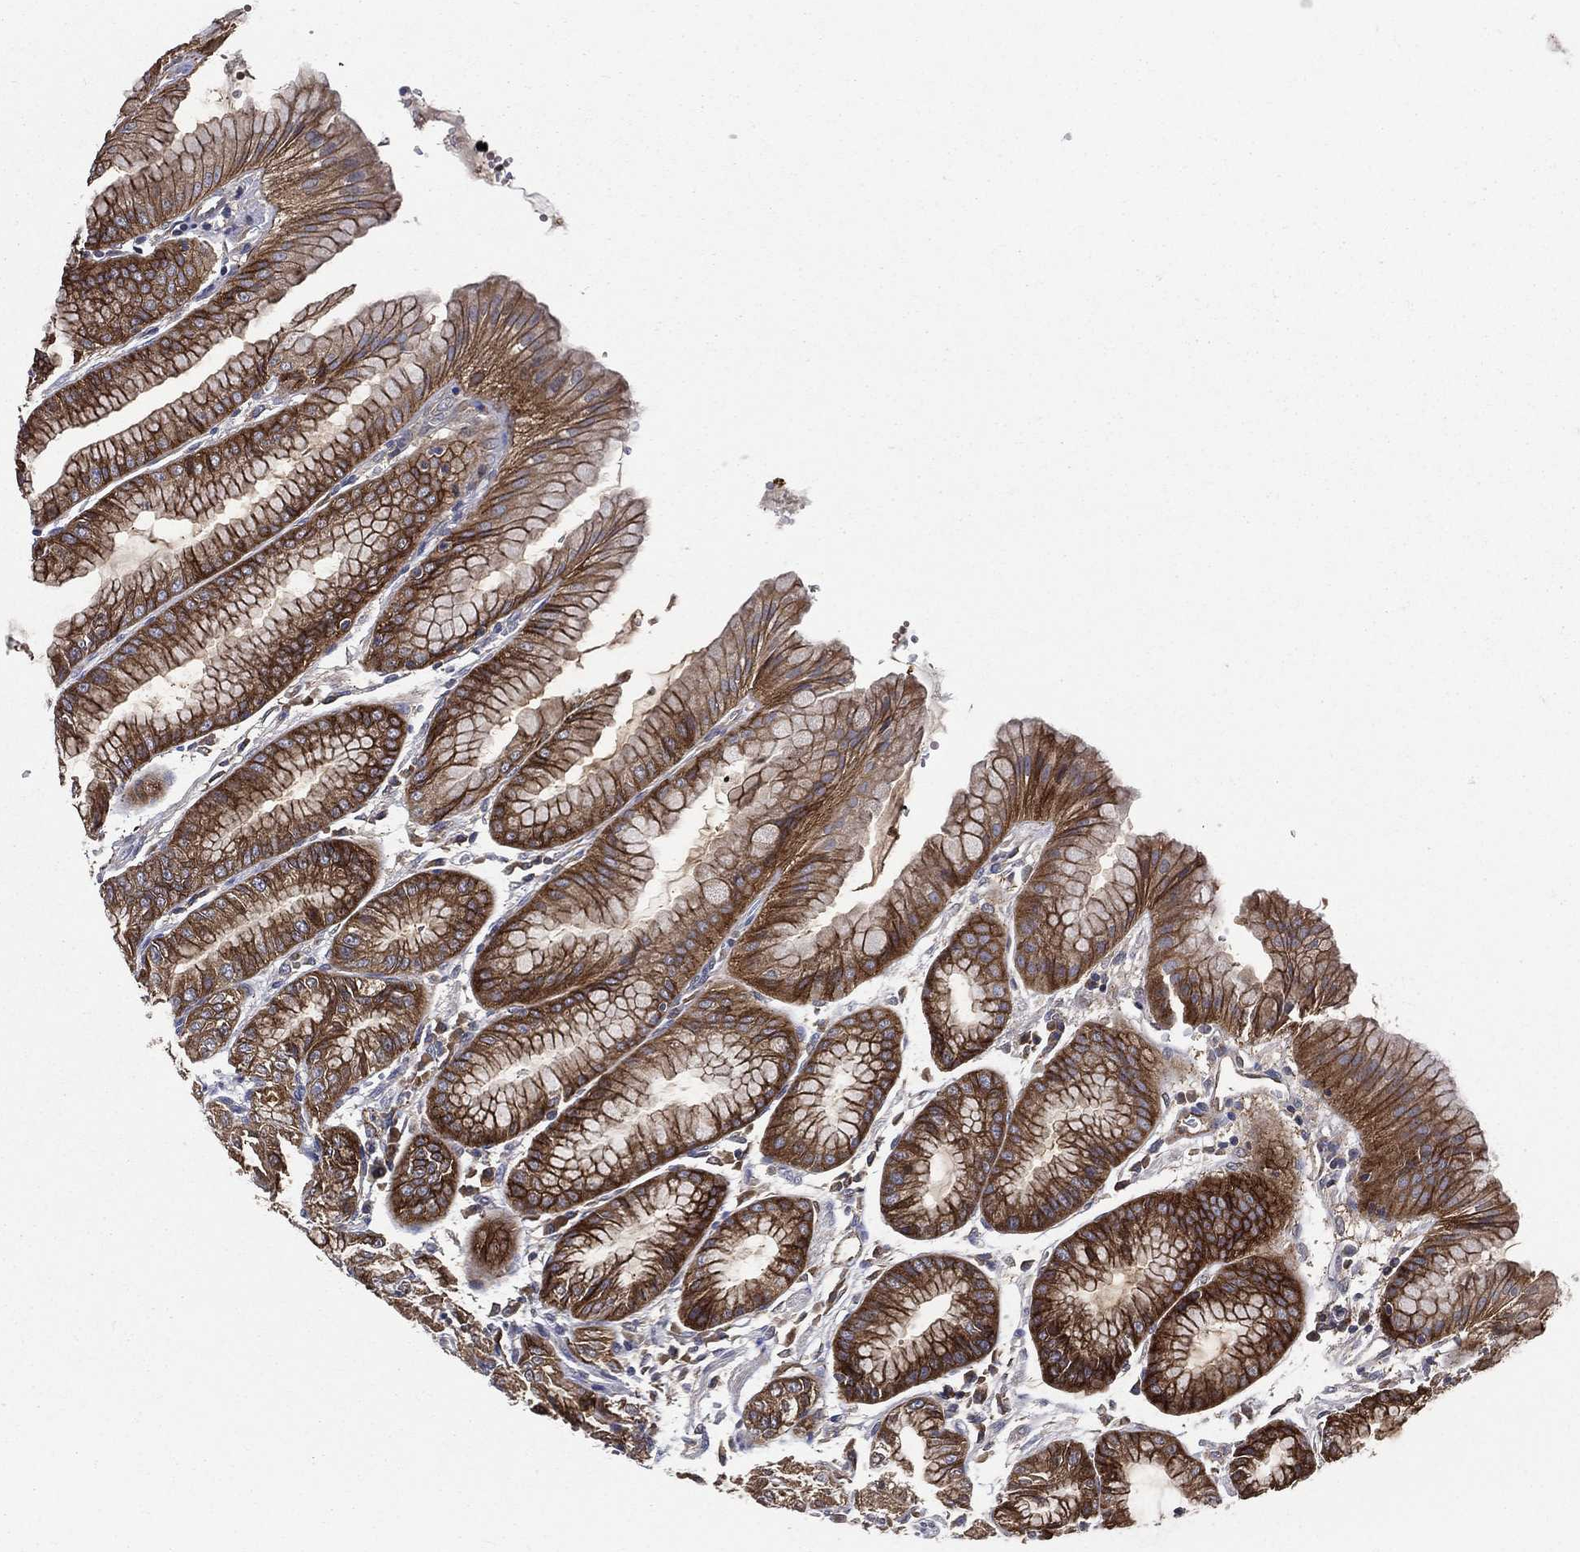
{"staining": {"intensity": "strong", "quantity": "25%-75%", "location": "cytoplasmic/membranous"}, "tissue": "stomach", "cell_type": "Glandular cells", "image_type": "normal", "snomed": [{"axis": "morphology", "description": "Normal tissue, NOS"}, {"axis": "topography", "description": "Stomach, lower"}], "caption": "Protein expression analysis of unremarkable stomach displays strong cytoplasmic/membranous expression in about 25%-75% of glandular cells. (Brightfield microscopy of DAB IHC at high magnification).", "gene": "SMPD3", "patient": {"sex": "male", "age": 71}}